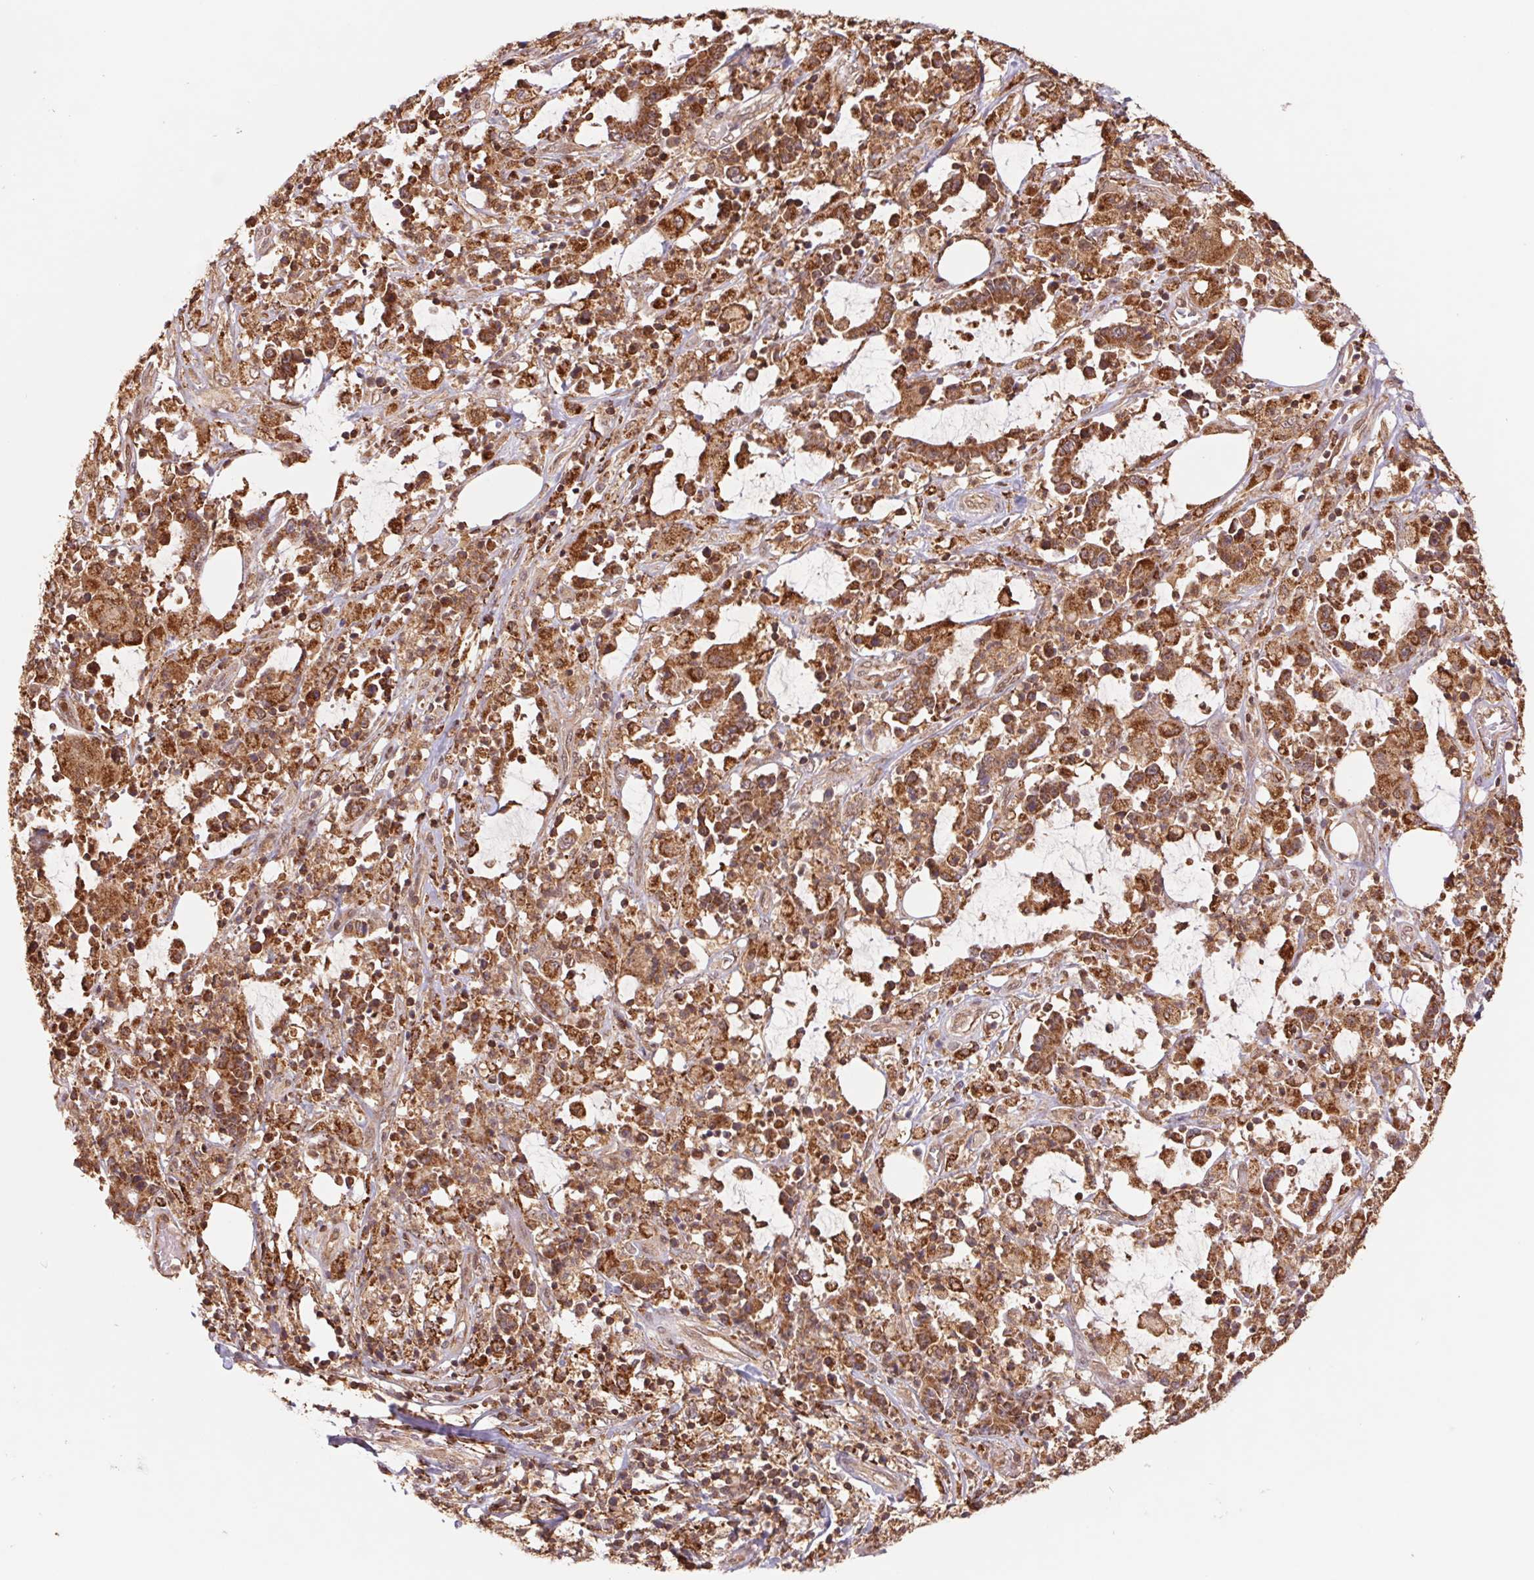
{"staining": {"intensity": "moderate", "quantity": ">75%", "location": "cytoplasmic/membranous"}, "tissue": "stomach cancer", "cell_type": "Tumor cells", "image_type": "cancer", "snomed": [{"axis": "morphology", "description": "Adenocarcinoma, NOS"}, {"axis": "topography", "description": "Stomach, upper"}], "caption": "A micrograph of human stomach adenocarcinoma stained for a protein displays moderate cytoplasmic/membranous brown staining in tumor cells.", "gene": "URM1", "patient": {"sex": "male", "age": 68}}